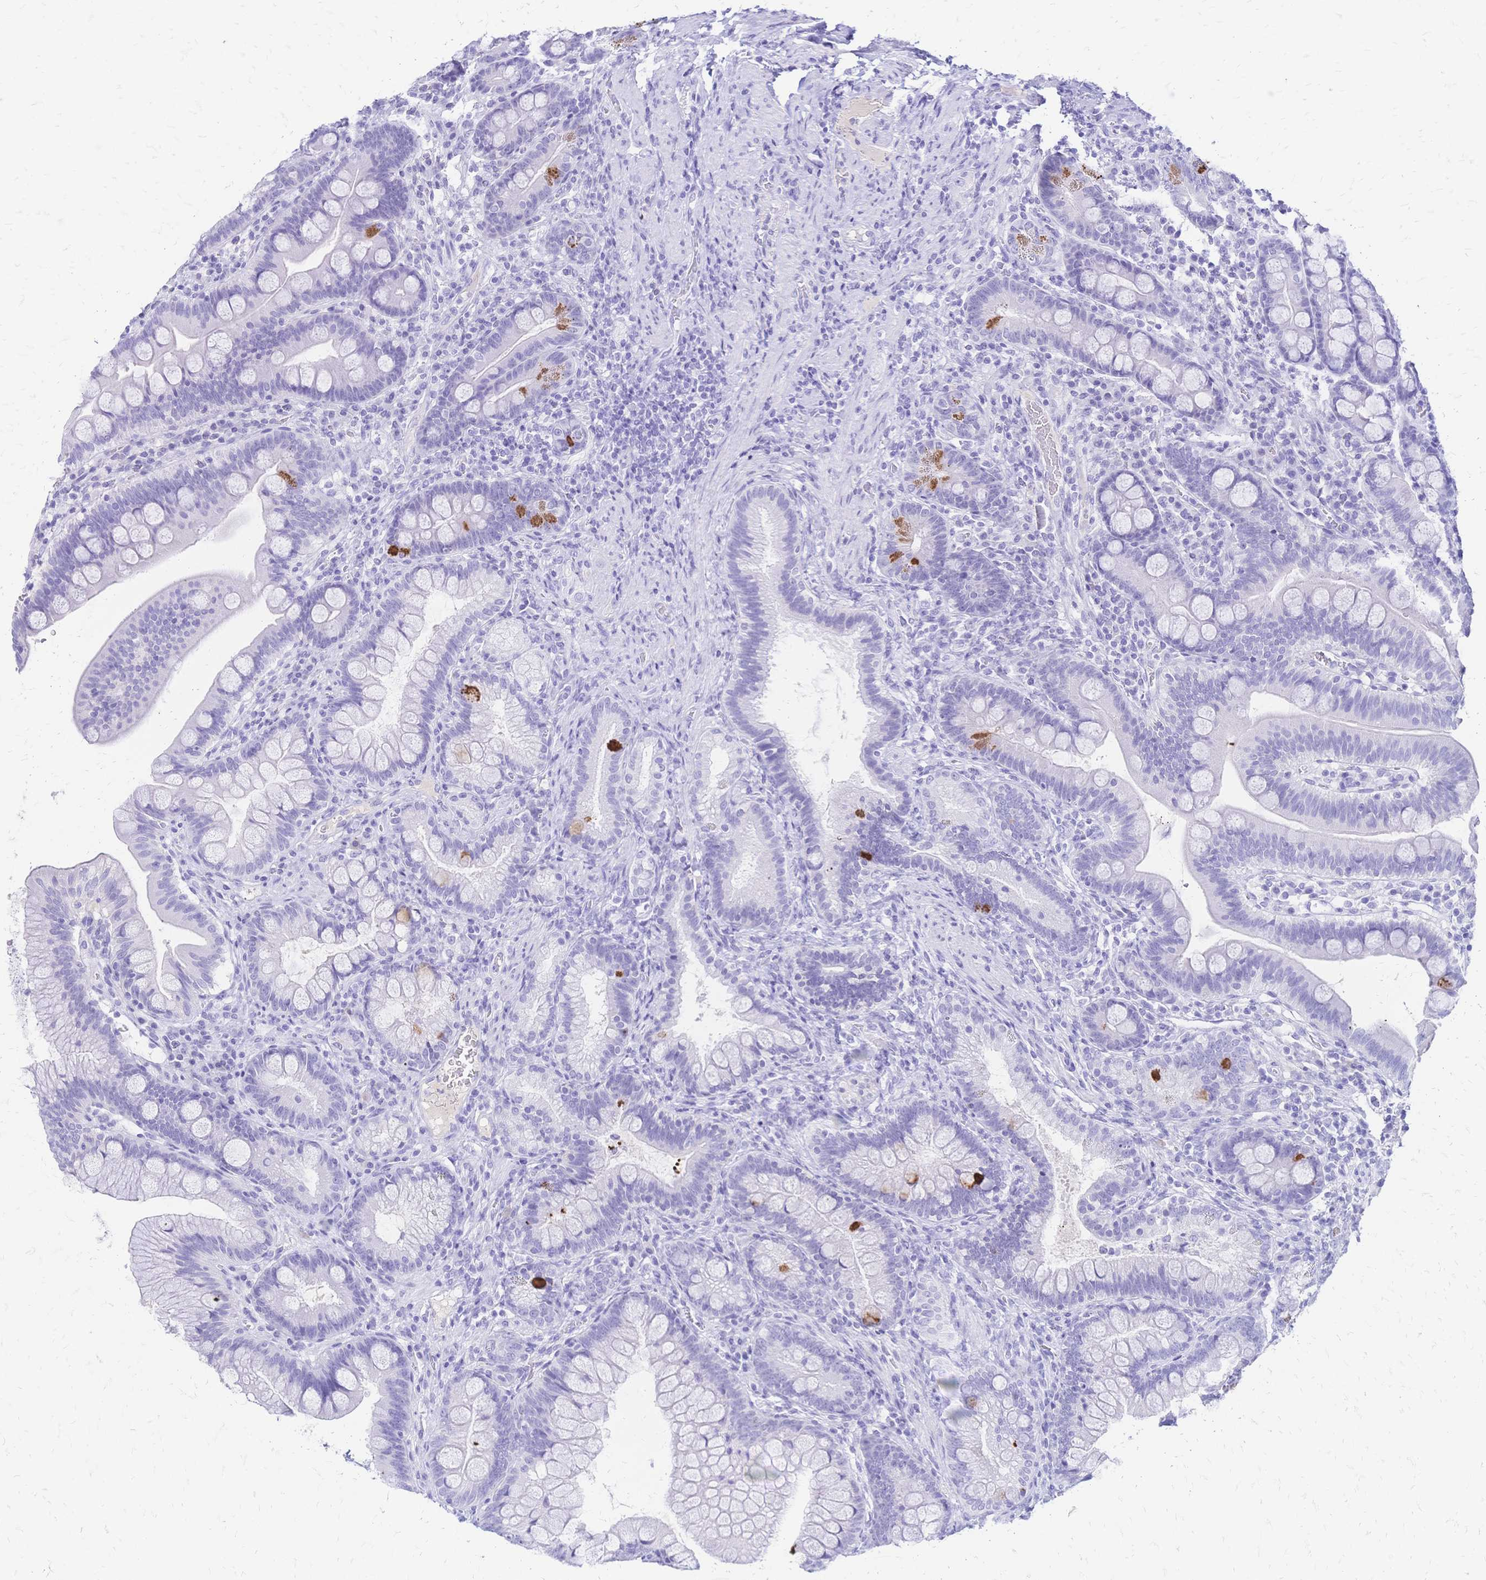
{"staining": {"intensity": "strong", "quantity": "<25%", "location": "cytoplasmic/membranous"}, "tissue": "duodenum", "cell_type": "Glandular cells", "image_type": "normal", "snomed": [{"axis": "morphology", "description": "Normal tissue, NOS"}, {"axis": "topography", "description": "Pancreas"}, {"axis": "topography", "description": "Duodenum"}], "caption": "This histopathology image displays IHC staining of benign duodenum, with medium strong cytoplasmic/membranous expression in about <25% of glandular cells.", "gene": "FA2H", "patient": {"sex": "male", "age": 59}}